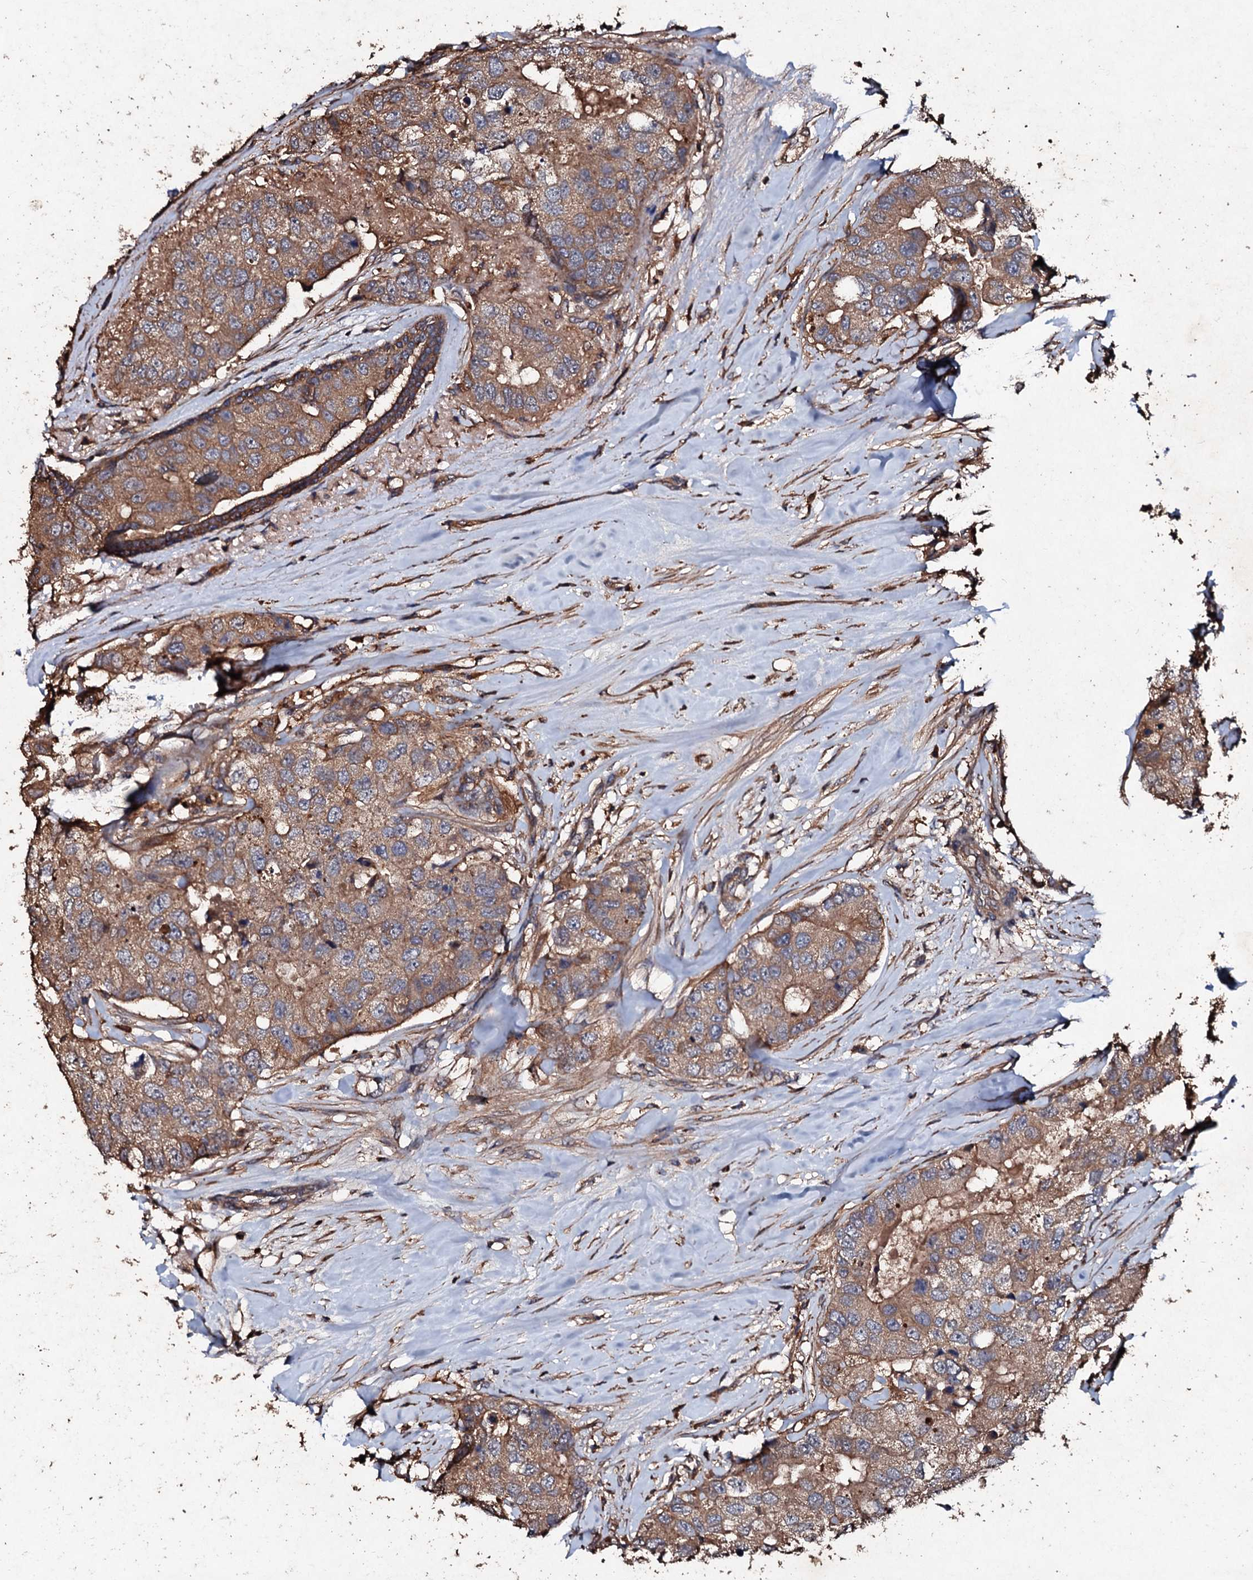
{"staining": {"intensity": "moderate", "quantity": ">75%", "location": "cytoplasmic/membranous"}, "tissue": "breast cancer", "cell_type": "Tumor cells", "image_type": "cancer", "snomed": [{"axis": "morphology", "description": "Duct carcinoma"}, {"axis": "topography", "description": "Breast"}], "caption": "Immunohistochemistry (DAB) staining of breast cancer demonstrates moderate cytoplasmic/membranous protein positivity in about >75% of tumor cells. The protein of interest is stained brown, and the nuclei are stained in blue (DAB IHC with brightfield microscopy, high magnification).", "gene": "KERA", "patient": {"sex": "female", "age": 62}}